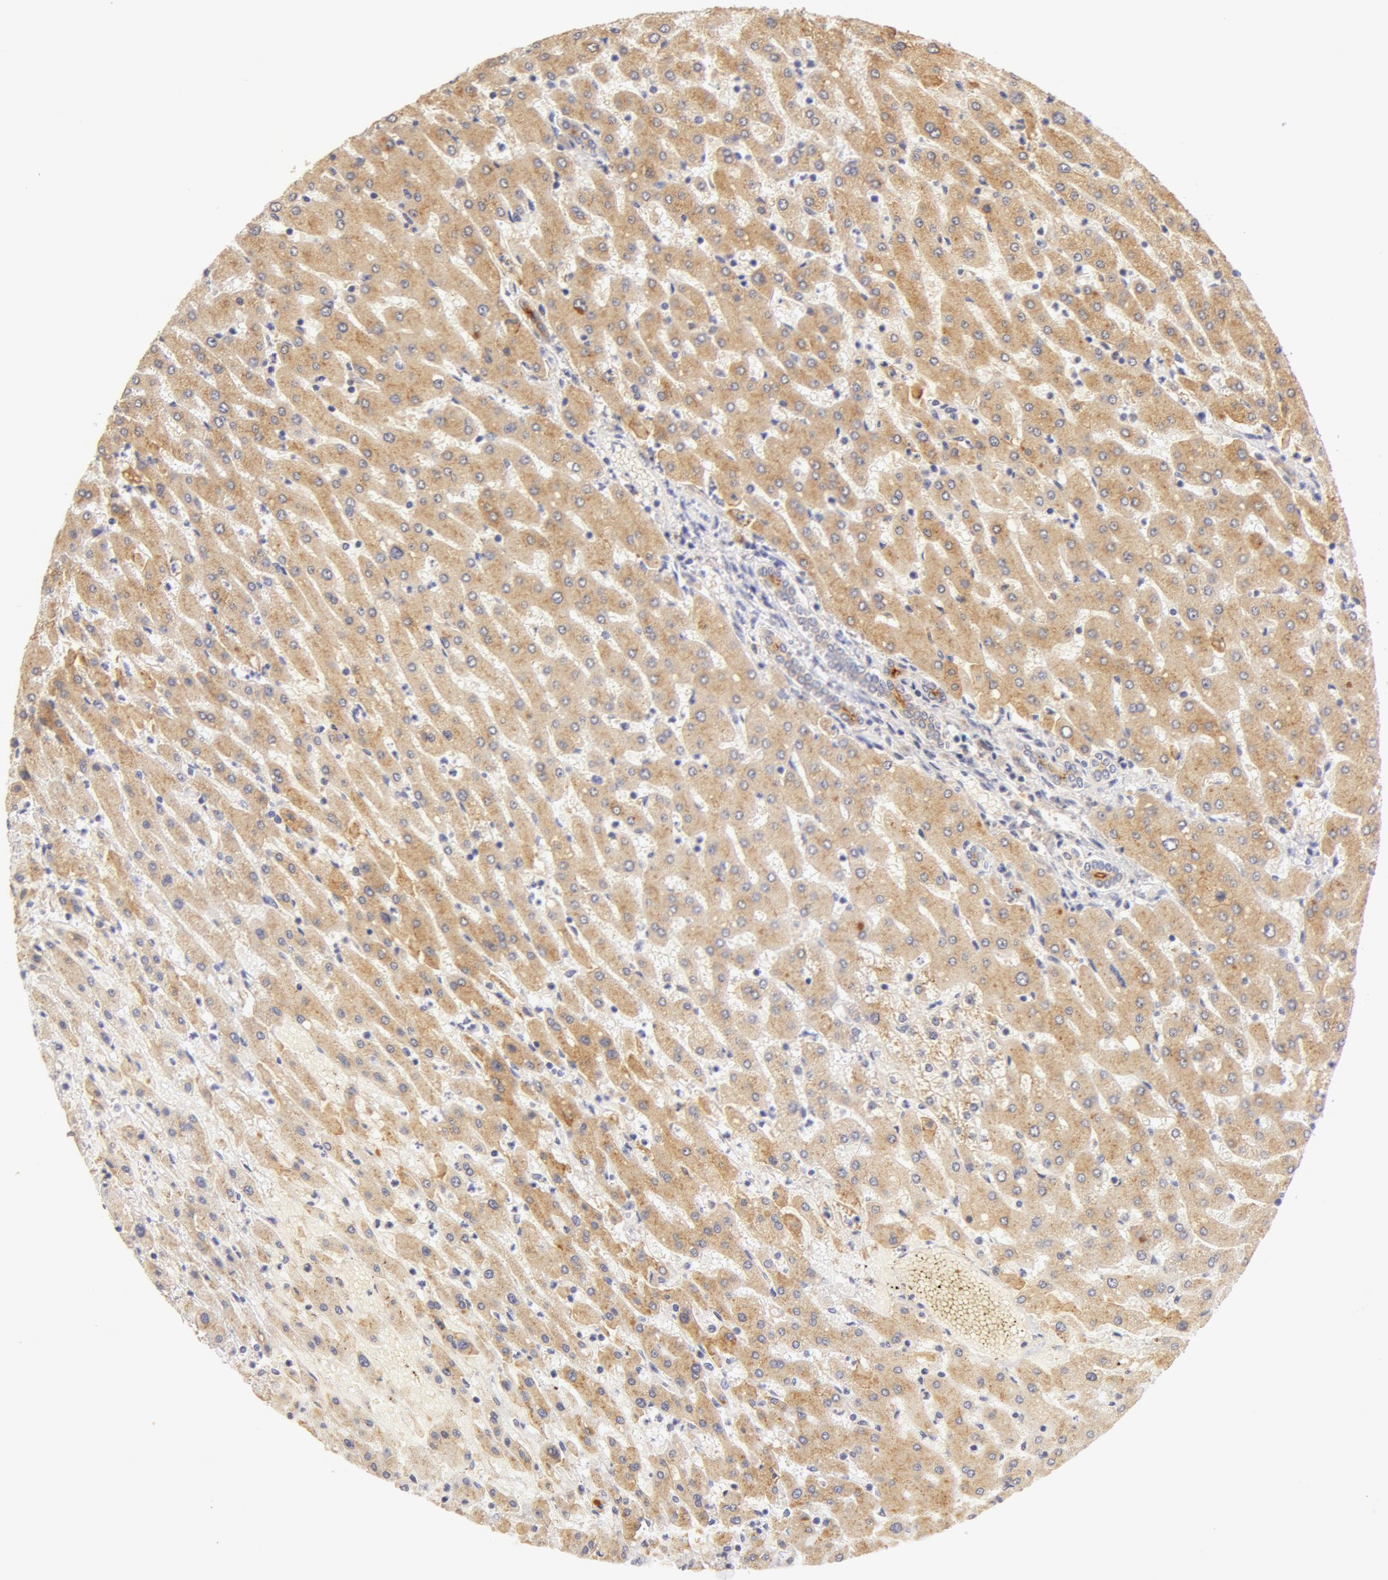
{"staining": {"intensity": "negative", "quantity": "none", "location": "none"}, "tissue": "liver", "cell_type": "Cholangiocytes", "image_type": "normal", "snomed": [{"axis": "morphology", "description": "Normal tissue, NOS"}, {"axis": "topography", "description": "Liver"}], "caption": "Cholangiocytes show no significant expression in unremarkable liver. (Immunohistochemistry, brightfield microscopy, high magnification).", "gene": "GC", "patient": {"sex": "female", "age": 30}}